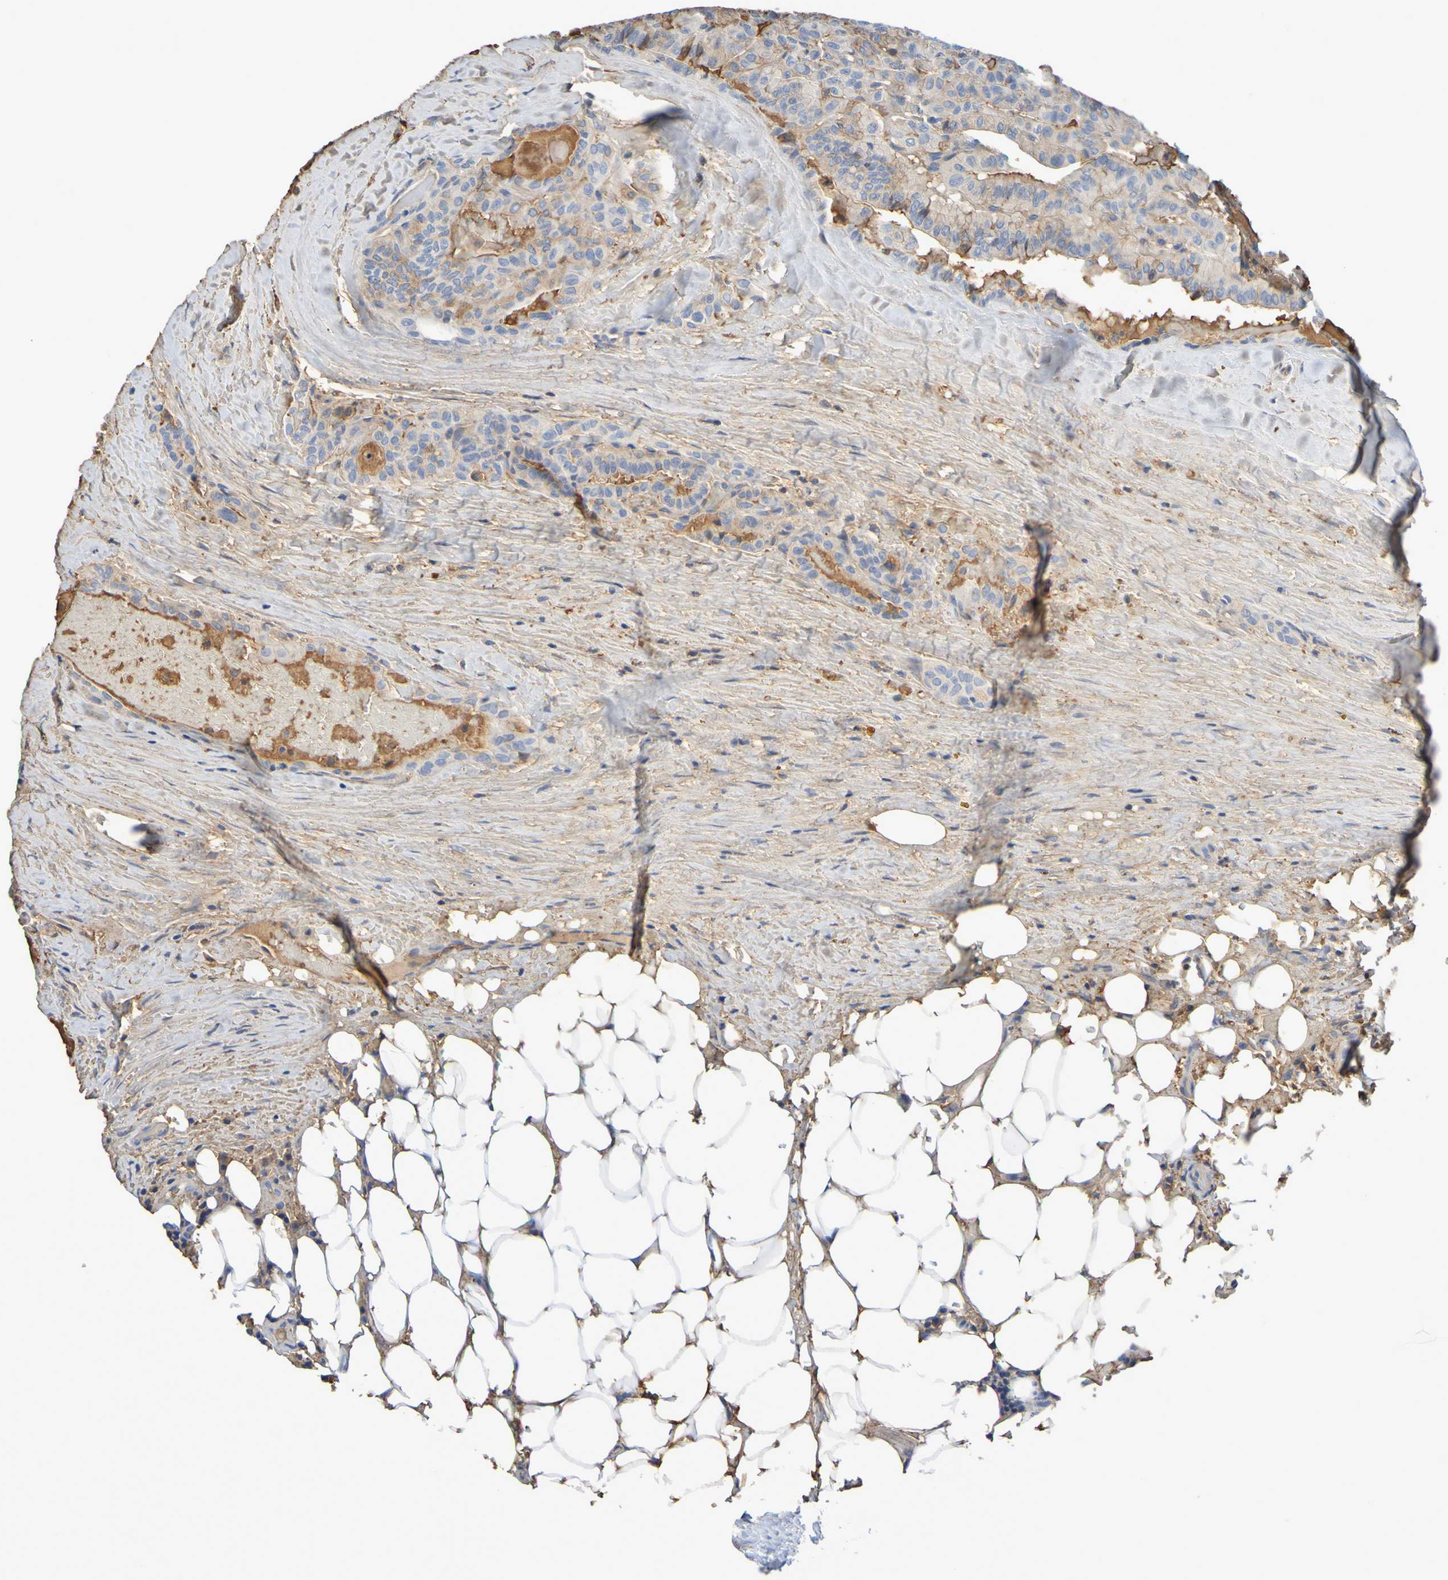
{"staining": {"intensity": "moderate", "quantity": "<25%", "location": "cytoplasmic/membranous"}, "tissue": "head and neck cancer", "cell_type": "Tumor cells", "image_type": "cancer", "snomed": [{"axis": "morphology", "description": "Squamous cell carcinoma, NOS"}, {"axis": "topography", "description": "Oral tissue"}, {"axis": "topography", "description": "Head-Neck"}], "caption": "An IHC image of tumor tissue is shown. Protein staining in brown labels moderate cytoplasmic/membranous positivity in head and neck squamous cell carcinoma within tumor cells.", "gene": "GAB3", "patient": {"sex": "female", "age": 50}}